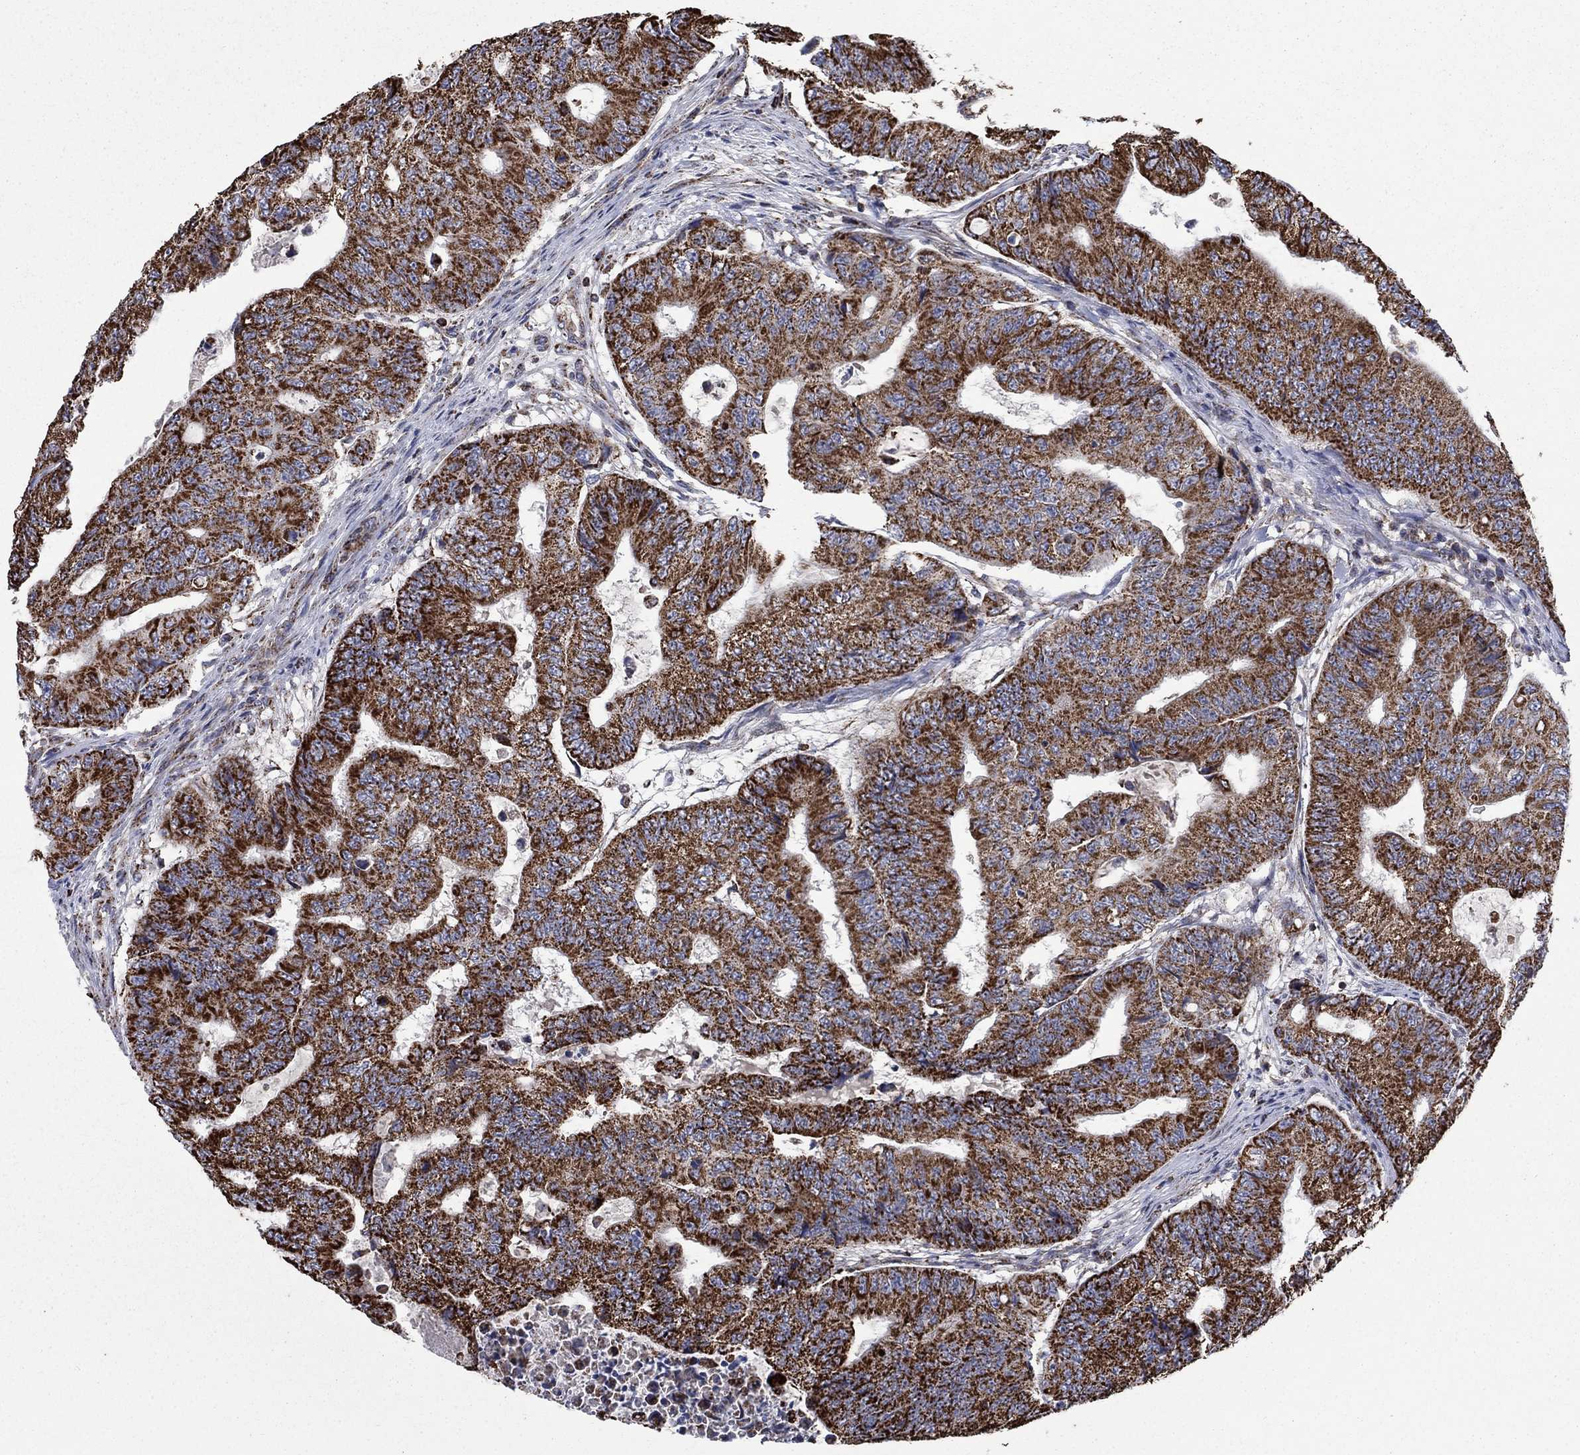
{"staining": {"intensity": "strong", "quantity": ">75%", "location": "cytoplasmic/membranous"}, "tissue": "colorectal cancer", "cell_type": "Tumor cells", "image_type": "cancer", "snomed": [{"axis": "morphology", "description": "Adenocarcinoma, NOS"}, {"axis": "topography", "description": "Colon"}], "caption": "A brown stain labels strong cytoplasmic/membranous staining of a protein in colorectal cancer (adenocarcinoma) tumor cells.", "gene": "MOAP1", "patient": {"sex": "female", "age": 48}}